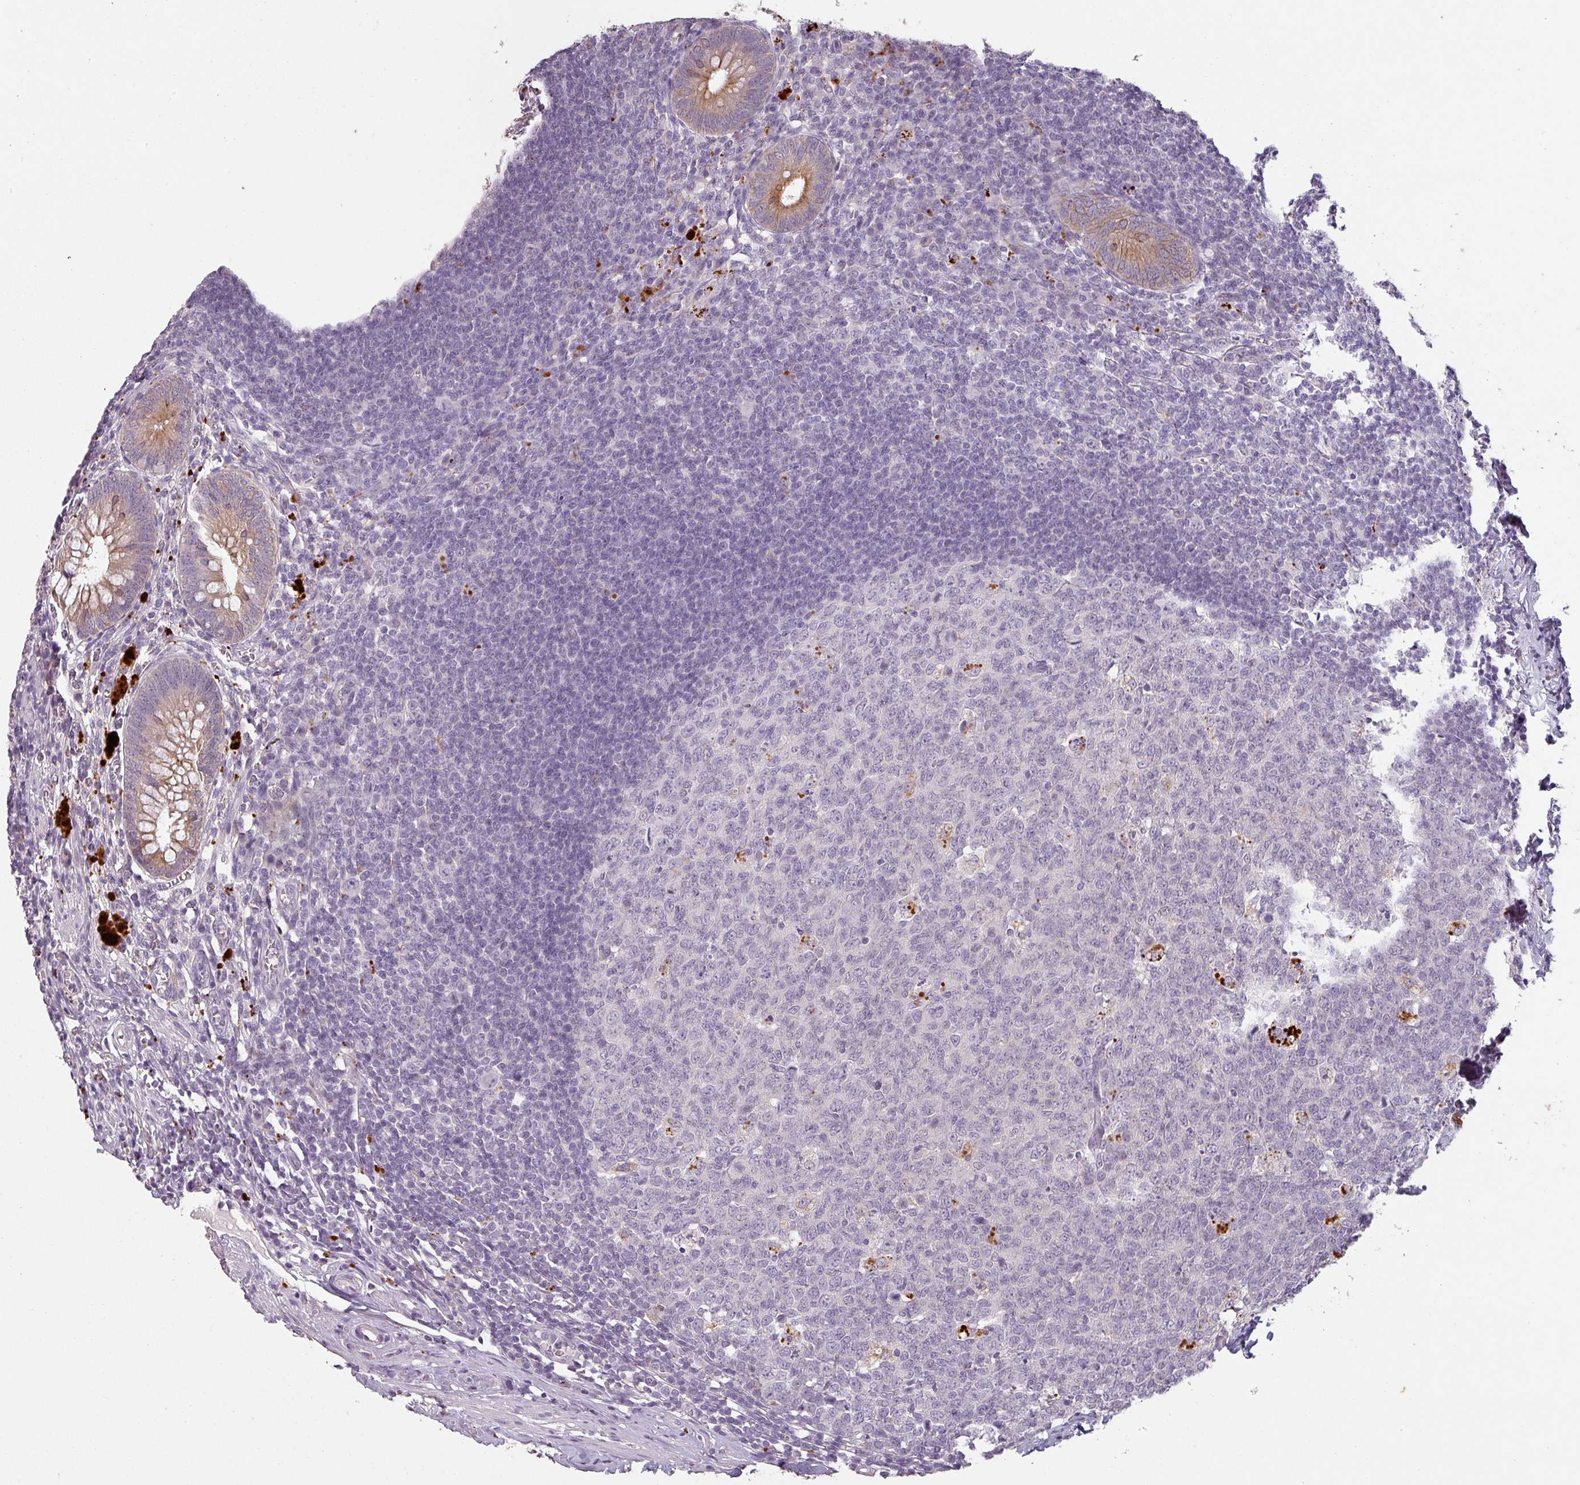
{"staining": {"intensity": "moderate", "quantity": "25%-75%", "location": "cytoplasmic/membranous"}, "tissue": "appendix", "cell_type": "Glandular cells", "image_type": "normal", "snomed": [{"axis": "morphology", "description": "Normal tissue, NOS"}, {"axis": "topography", "description": "Appendix"}], "caption": "Protein staining demonstrates moderate cytoplasmic/membranous staining in about 25%-75% of glandular cells in normal appendix. The staining is performed using DAB (3,3'-diaminobenzidine) brown chromogen to label protein expression. The nuclei are counter-stained blue using hematoxylin.", "gene": "LYPLA1", "patient": {"sex": "male", "age": 56}}